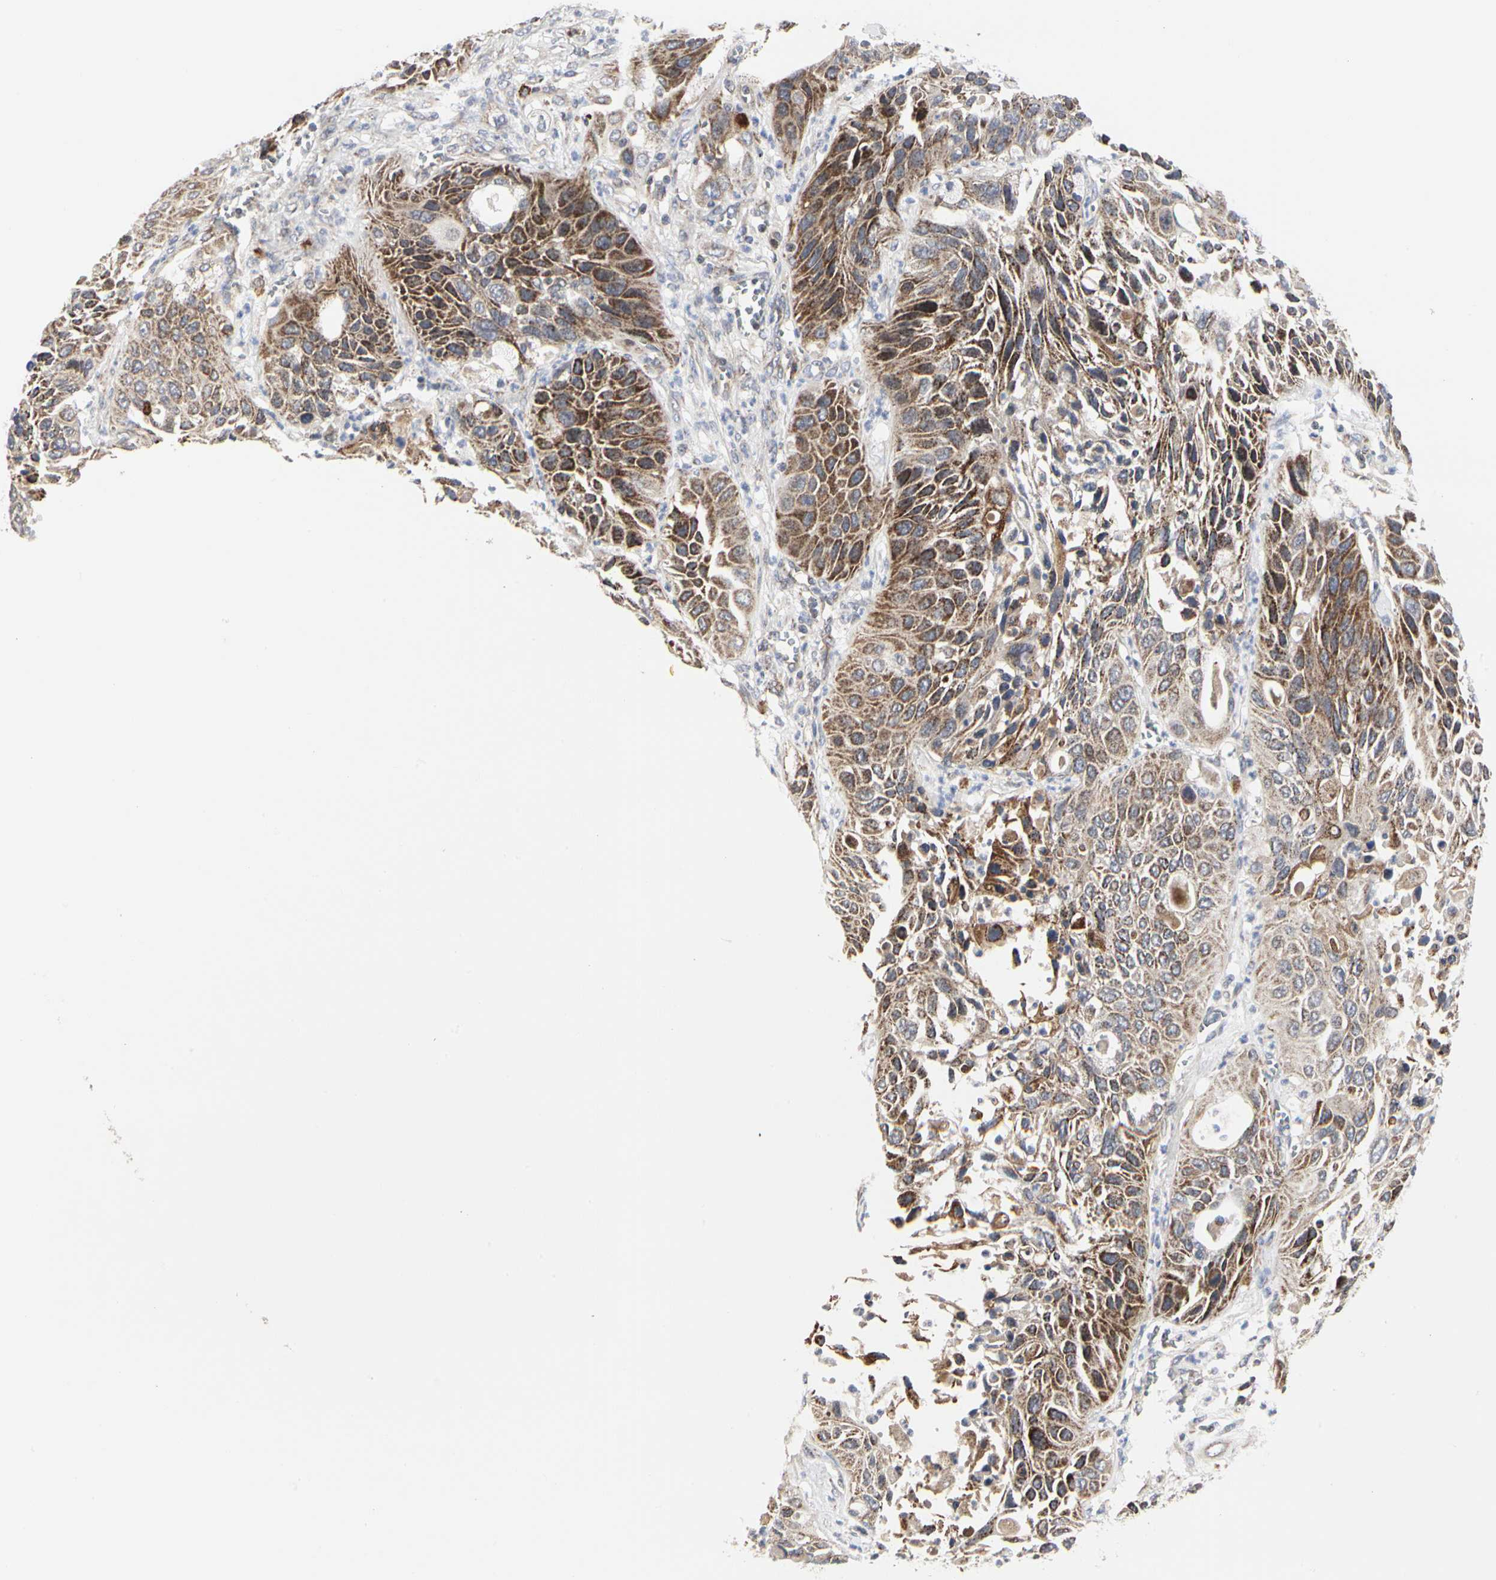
{"staining": {"intensity": "moderate", "quantity": ">75%", "location": "cytoplasmic/membranous"}, "tissue": "lung cancer", "cell_type": "Tumor cells", "image_type": "cancer", "snomed": [{"axis": "morphology", "description": "Squamous cell carcinoma, NOS"}, {"axis": "topography", "description": "Lung"}], "caption": "Tumor cells display medium levels of moderate cytoplasmic/membranous expression in about >75% of cells in human lung squamous cell carcinoma.", "gene": "TSKU", "patient": {"sex": "female", "age": 76}}